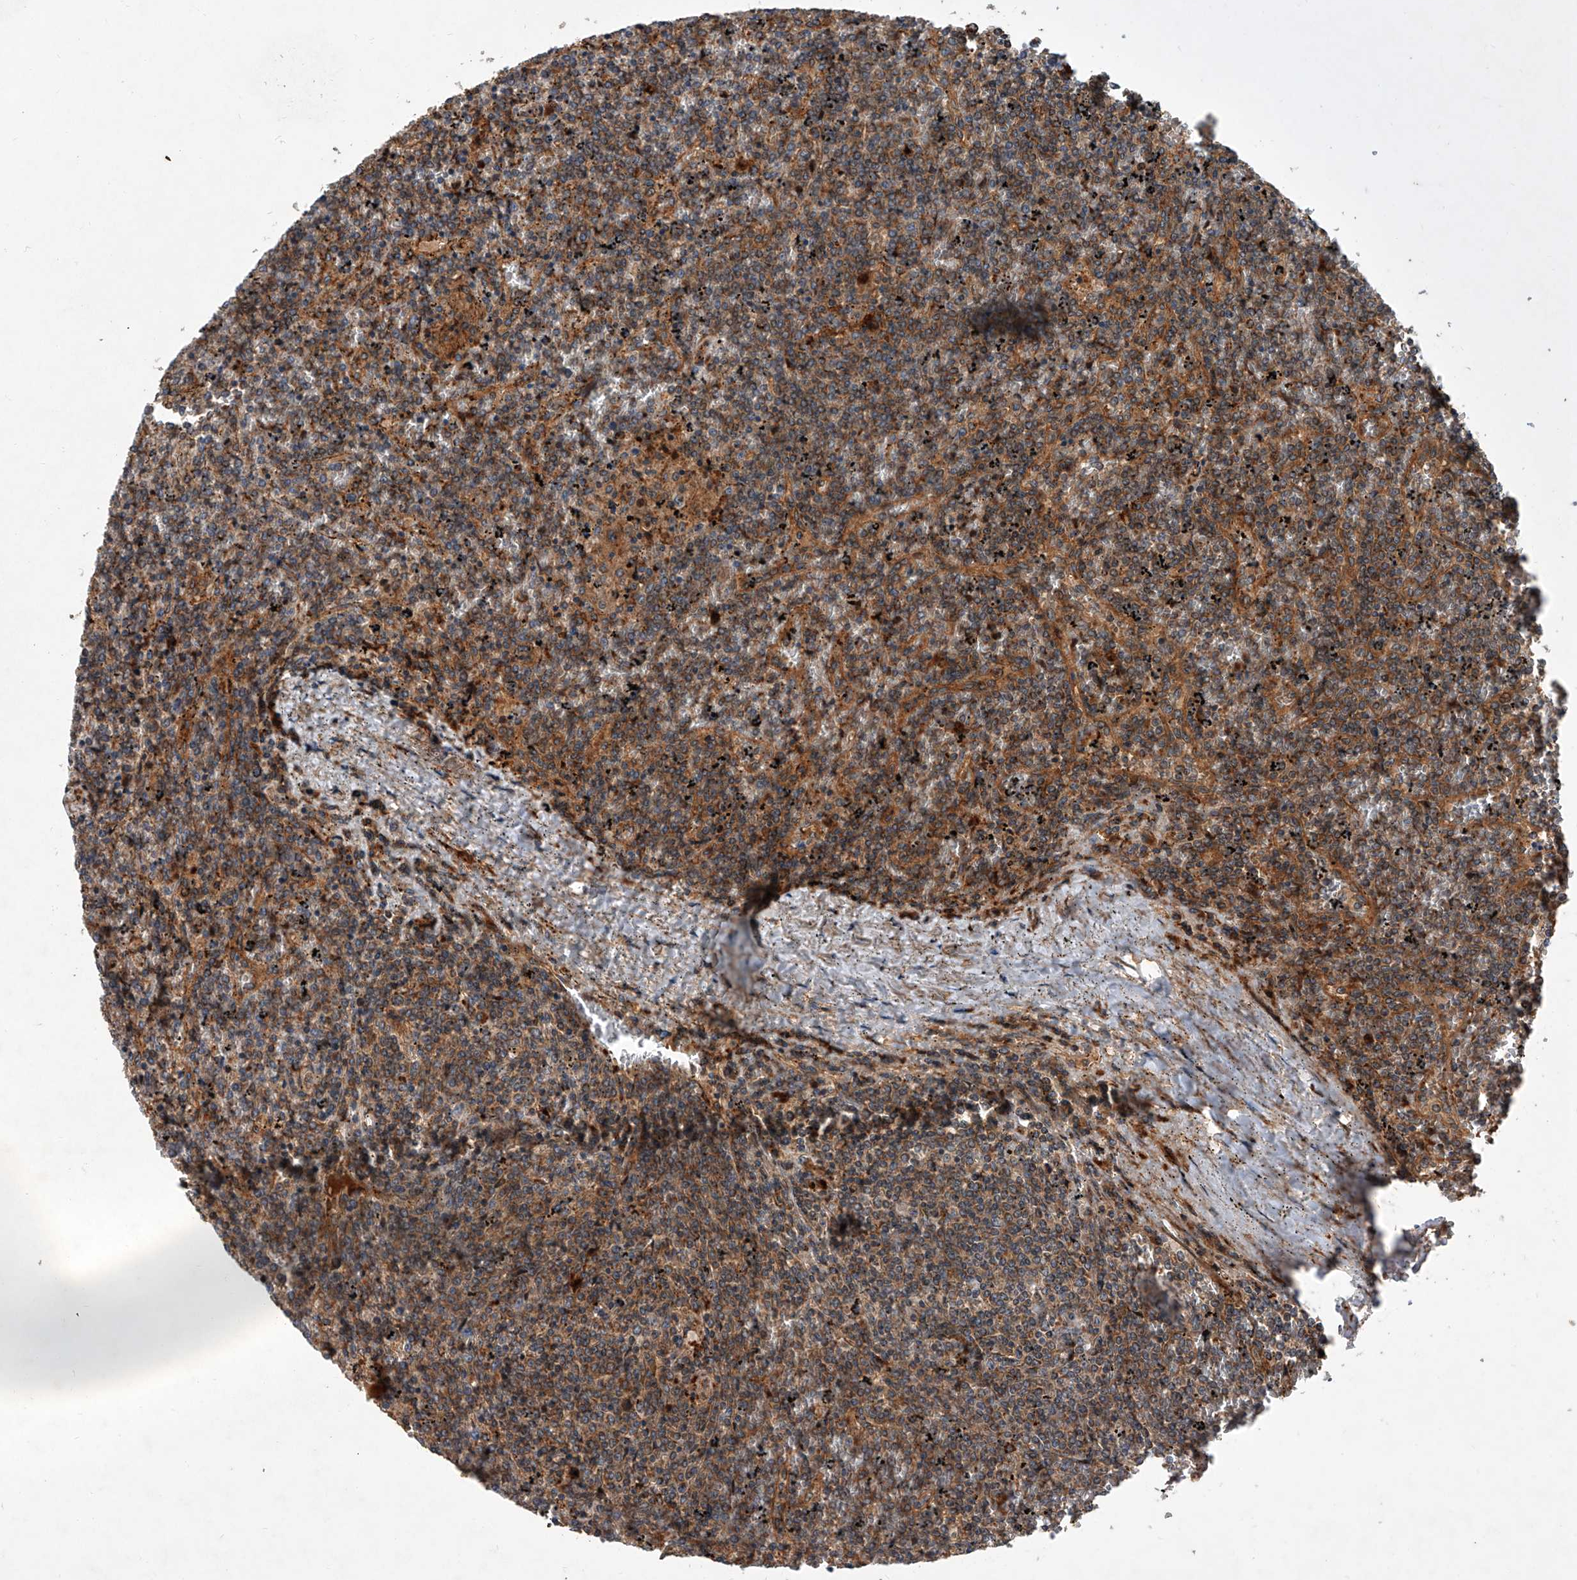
{"staining": {"intensity": "moderate", "quantity": ">75%", "location": "cytoplasmic/membranous"}, "tissue": "lymphoma", "cell_type": "Tumor cells", "image_type": "cancer", "snomed": [{"axis": "morphology", "description": "Malignant lymphoma, non-Hodgkin's type, Low grade"}, {"axis": "topography", "description": "Spleen"}], "caption": "There is medium levels of moderate cytoplasmic/membranous staining in tumor cells of low-grade malignant lymphoma, non-Hodgkin's type, as demonstrated by immunohistochemical staining (brown color).", "gene": "USP47", "patient": {"sex": "female", "age": 19}}